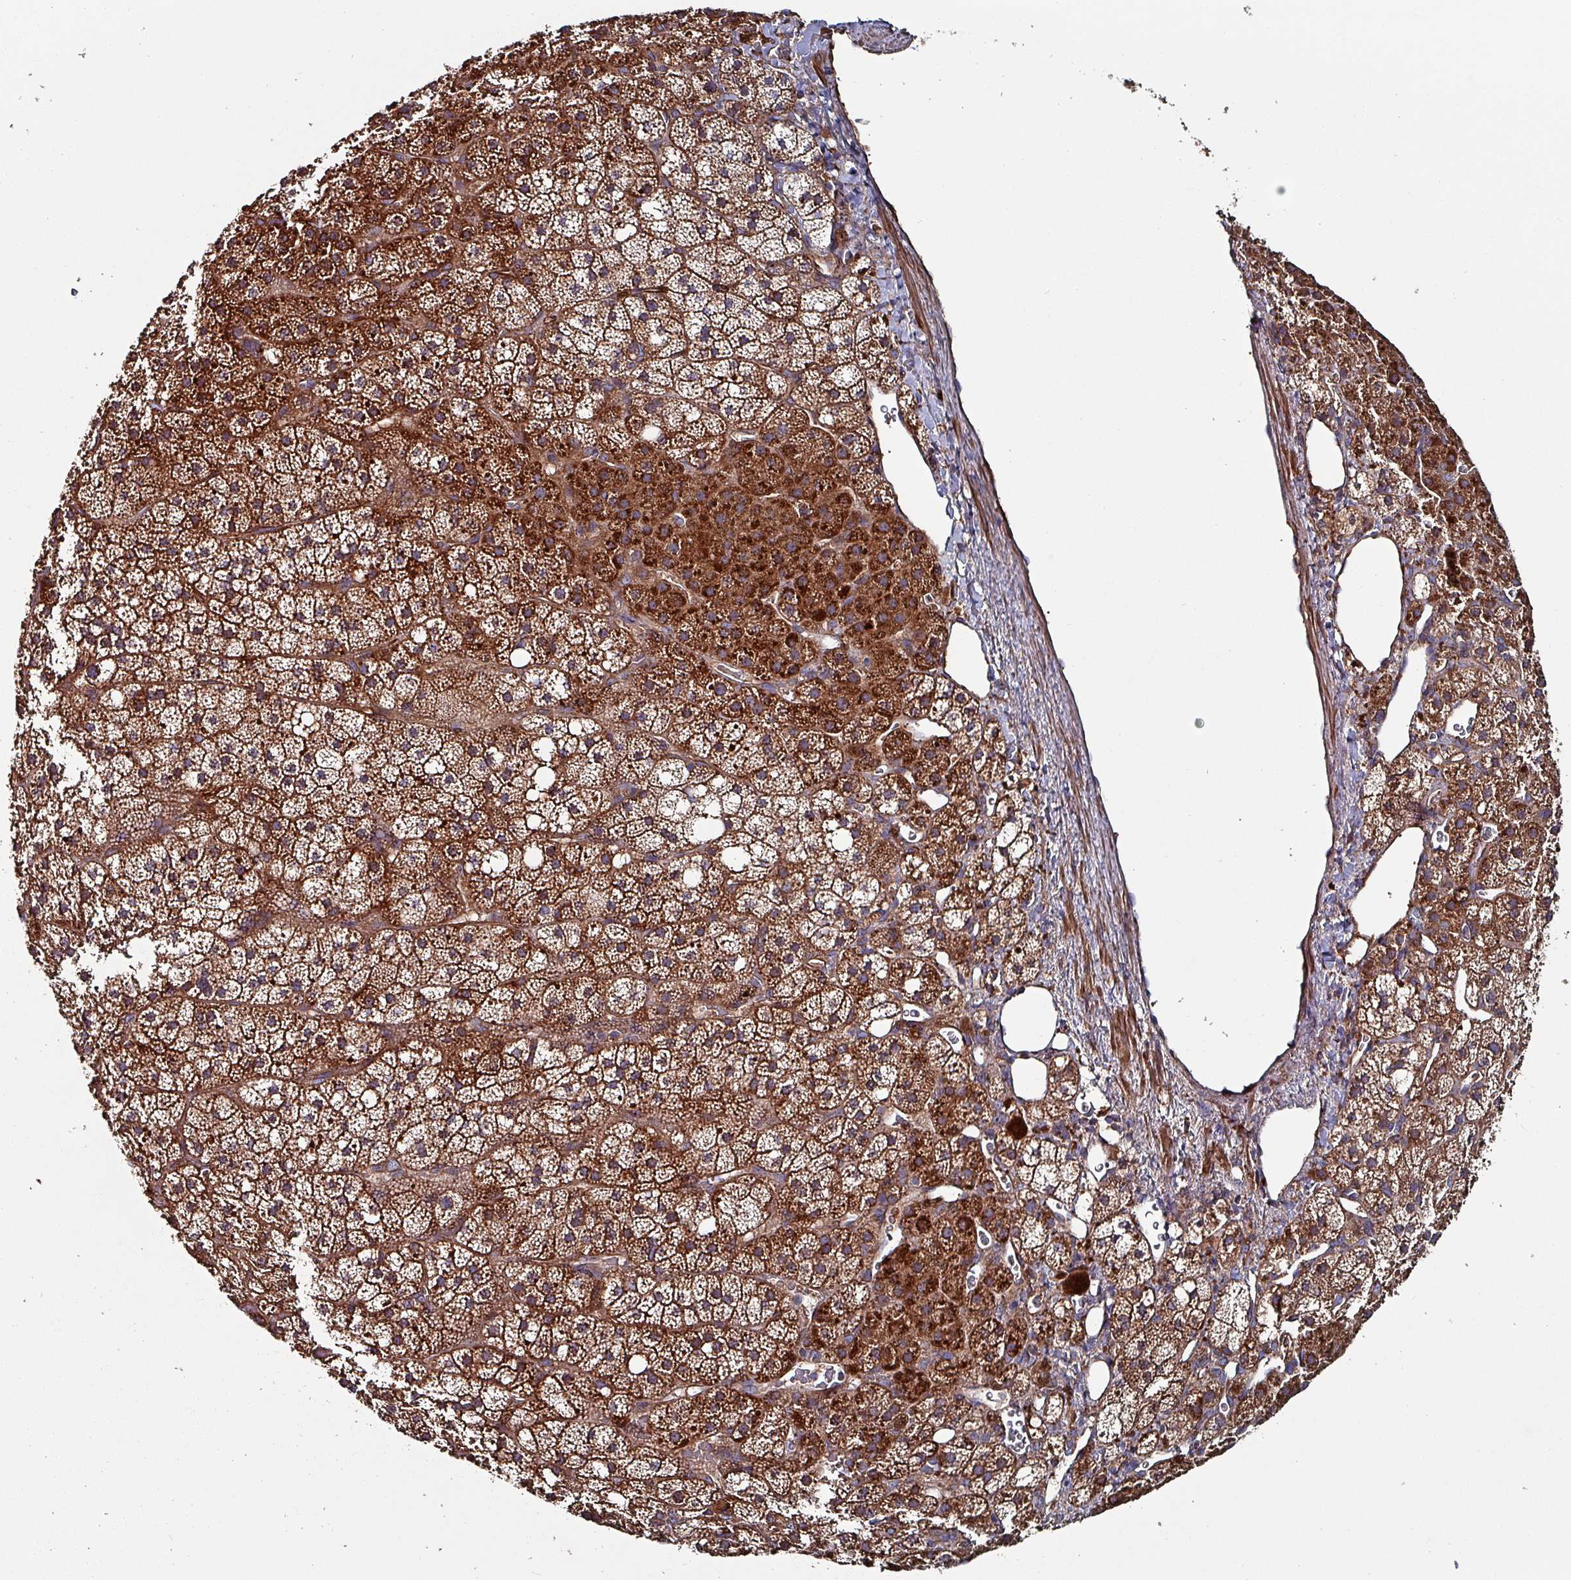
{"staining": {"intensity": "strong", "quantity": ">75%", "location": "cytoplasmic/membranous"}, "tissue": "adrenal gland", "cell_type": "Glandular cells", "image_type": "normal", "snomed": [{"axis": "morphology", "description": "Normal tissue, NOS"}, {"axis": "topography", "description": "Adrenal gland"}], "caption": "An immunohistochemistry histopathology image of benign tissue is shown. Protein staining in brown shows strong cytoplasmic/membranous positivity in adrenal gland within glandular cells.", "gene": "ANO10", "patient": {"sex": "male", "age": 53}}